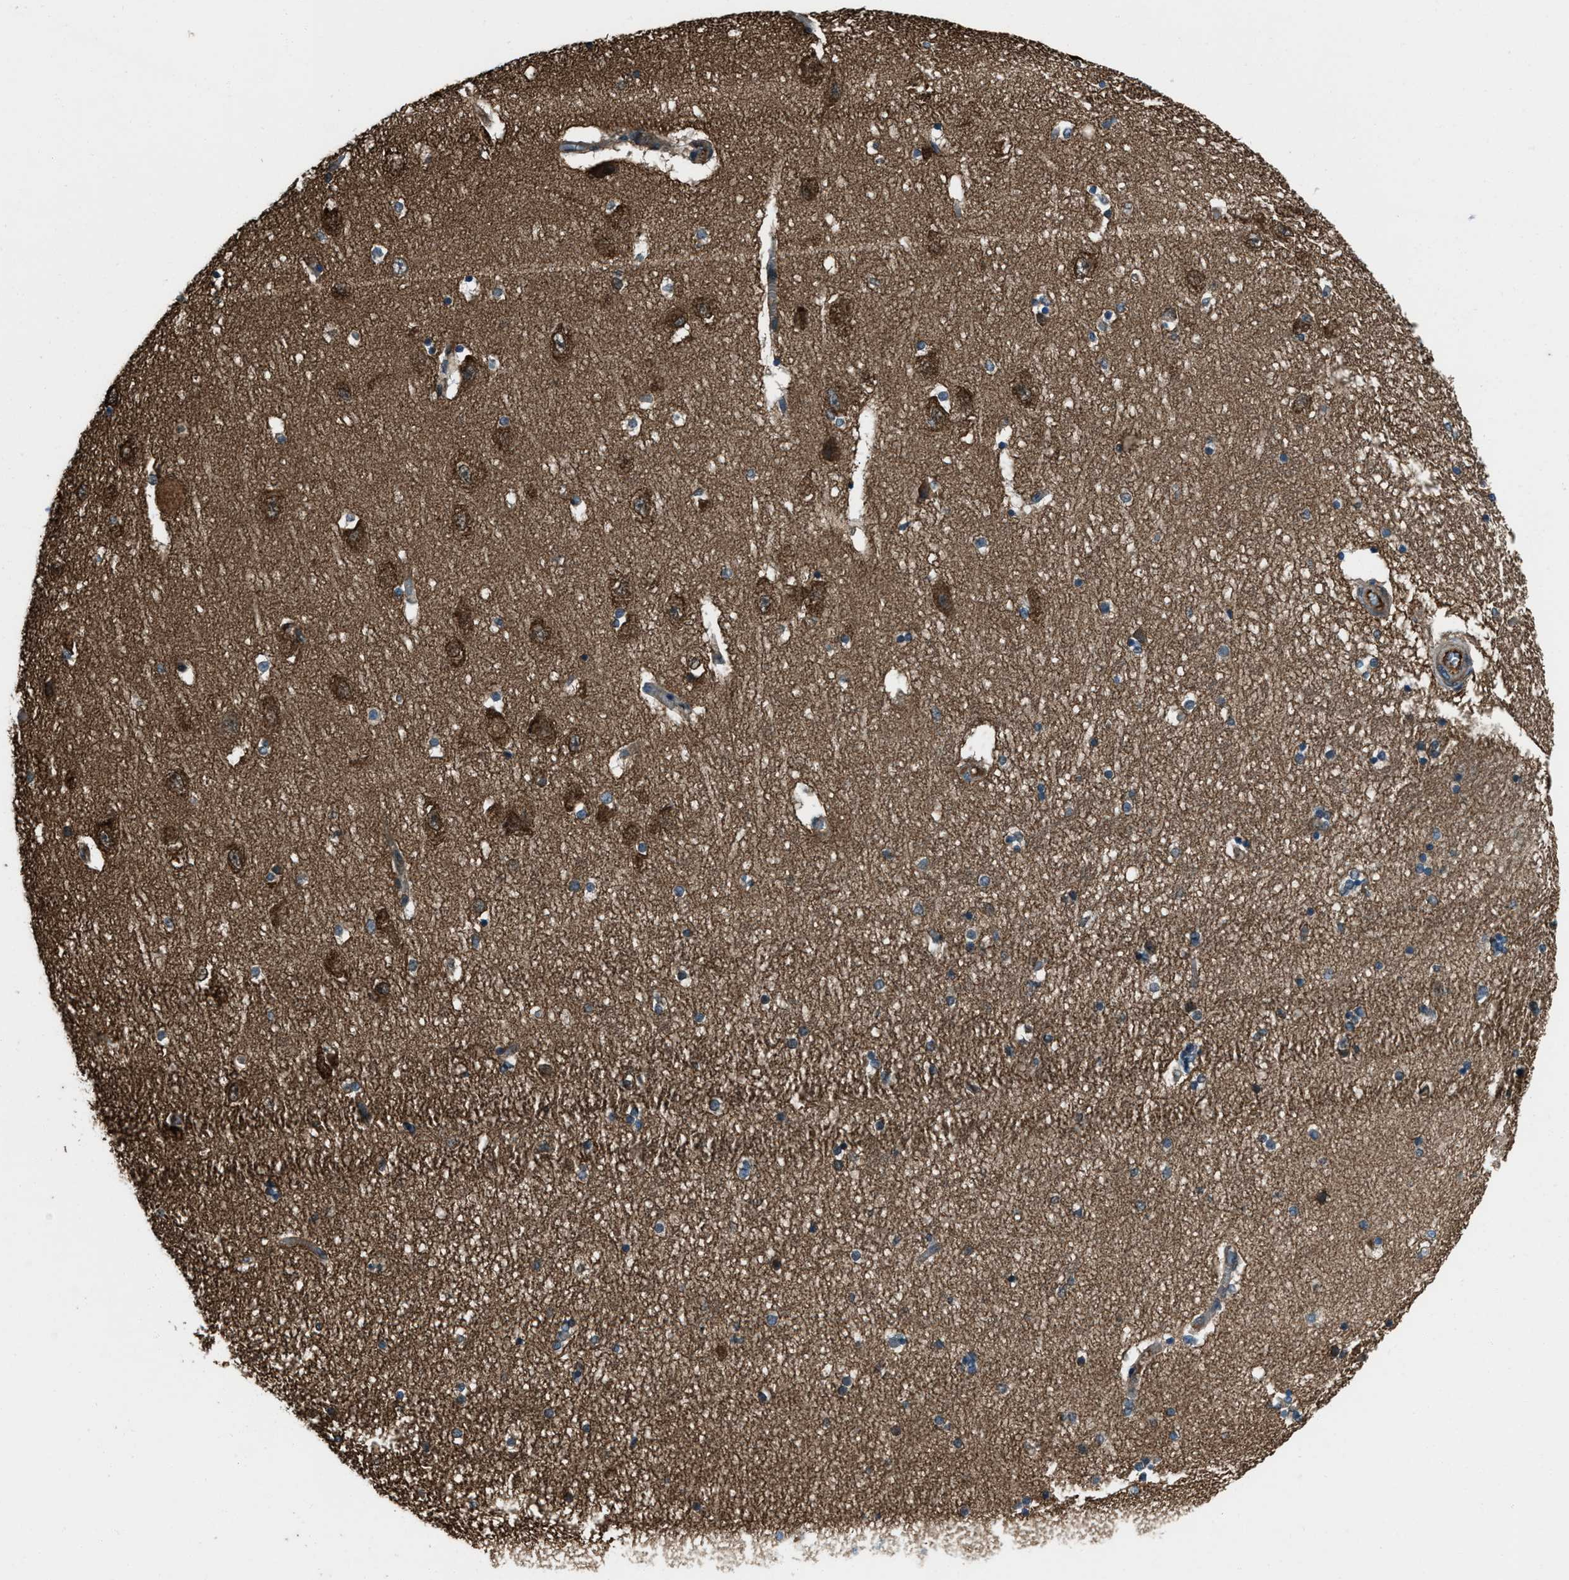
{"staining": {"intensity": "moderate", "quantity": "25%-75%", "location": "cytoplasmic/membranous"}, "tissue": "hippocampus", "cell_type": "Glial cells", "image_type": "normal", "snomed": [{"axis": "morphology", "description": "Normal tissue, NOS"}, {"axis": "topography", "description": "Hippocampus"}], "caption": "Protein expression by immunohistochemistry (IHC) shows moderate cytoplasmic/membranous staining in about 25%-75% of glial cells in benign hippocampus.", "gene": "SVIL", "patient": {"sex": "female", "age": 54}}